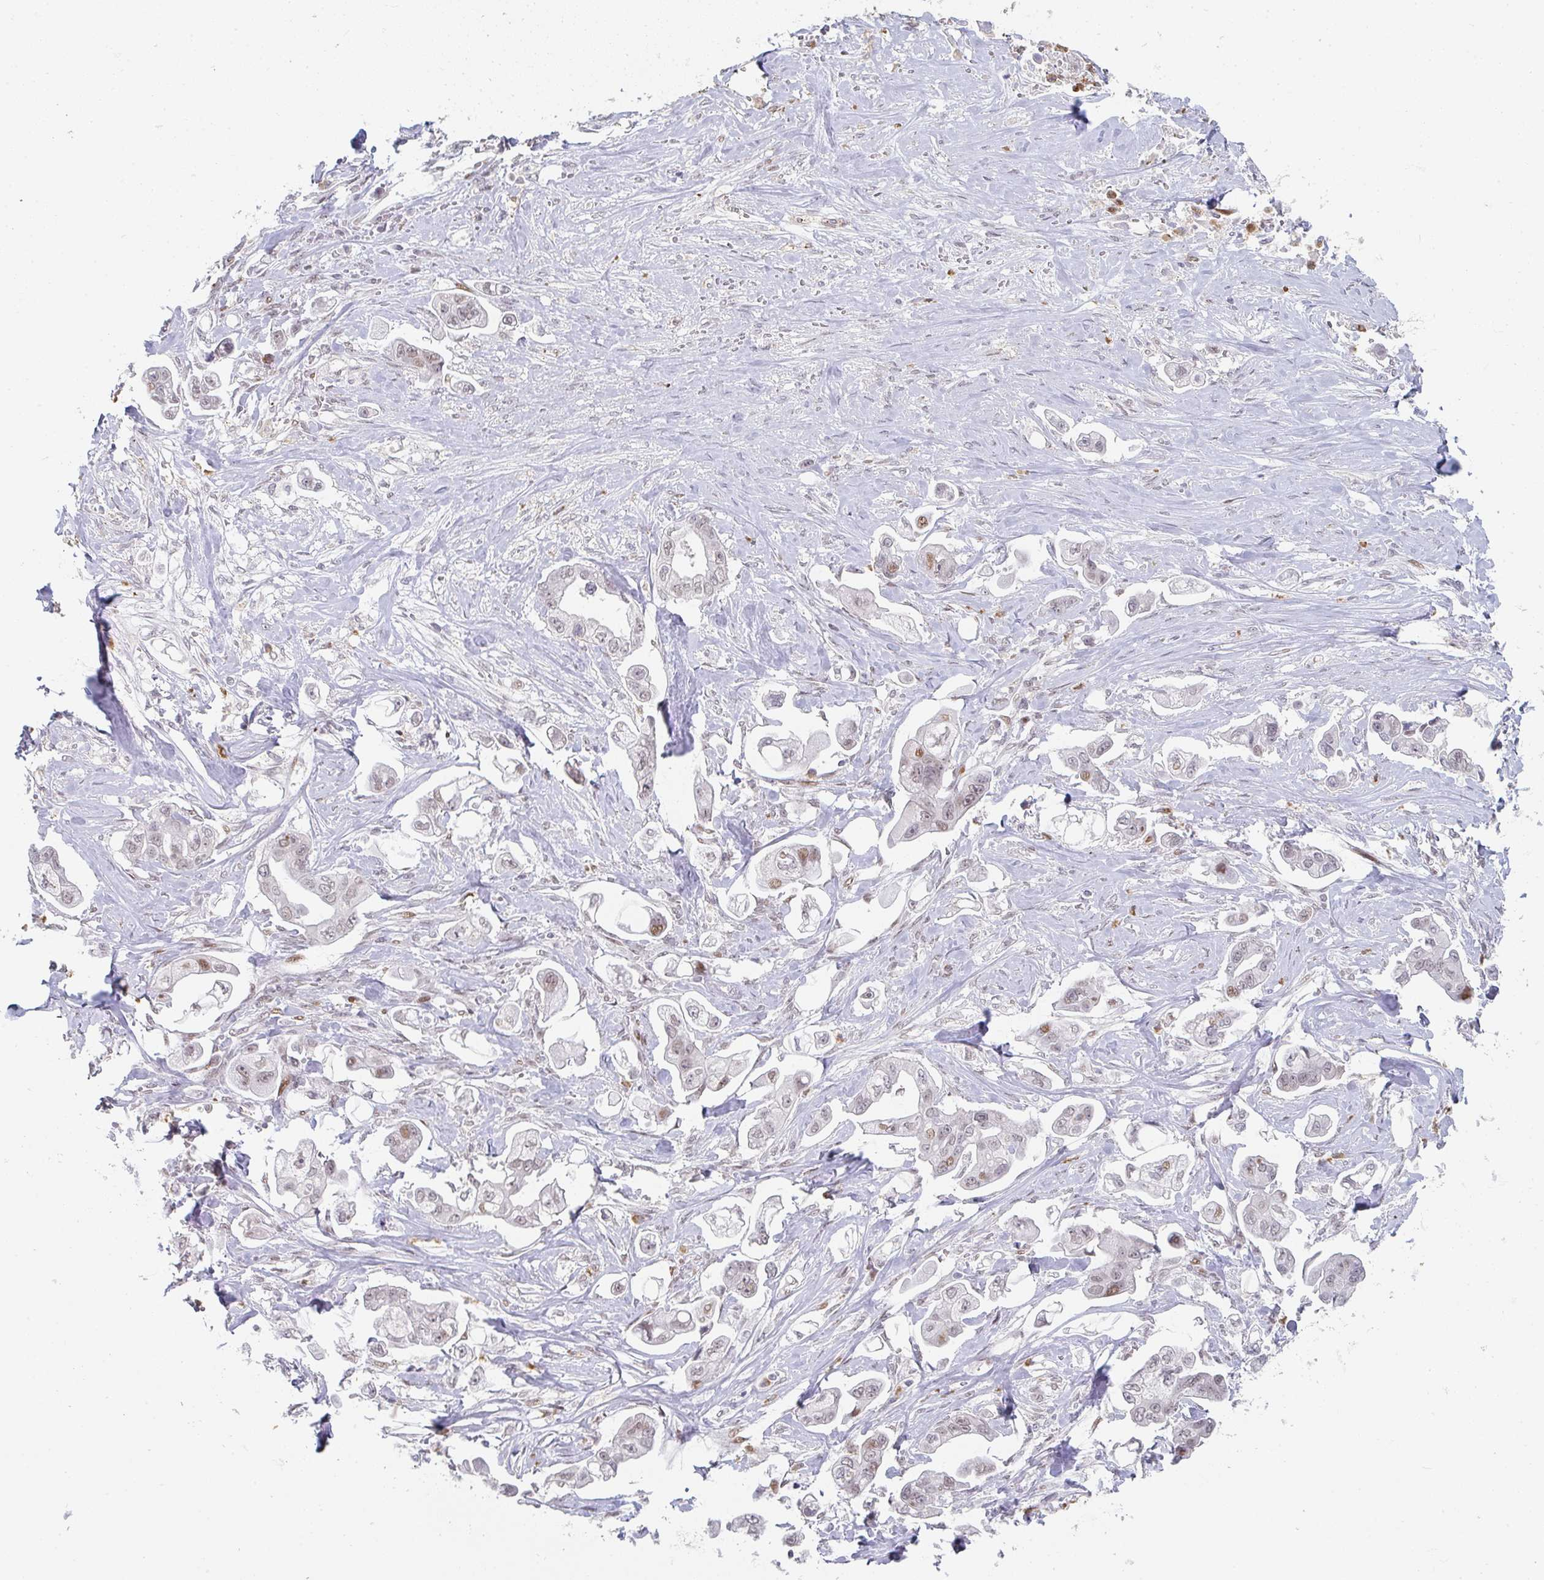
{"staining": {"intensity": "weak", "quantity": "<25%", "location": "nuclear"}, "tissue": "stomach cancer", "cell_type": "Tumor cells", "image_type": "cancer", "snomed": [{"axis": "morphology", "description": "Adenocarcinoma, NOS"}, {"axis": "topography", "description": "Stomach"}], "caption": "High power microscopy micrograph of an IHC photomicrograph of stomach cancer (adenocarcinoma), revealing no significant staining in tumor cells. The staining is performed using DAB brown chromogen with nuclei counter-stained in using hematoxylin.", "gene": "LIN54", "patient": {"sex": "male", "age": 62}}